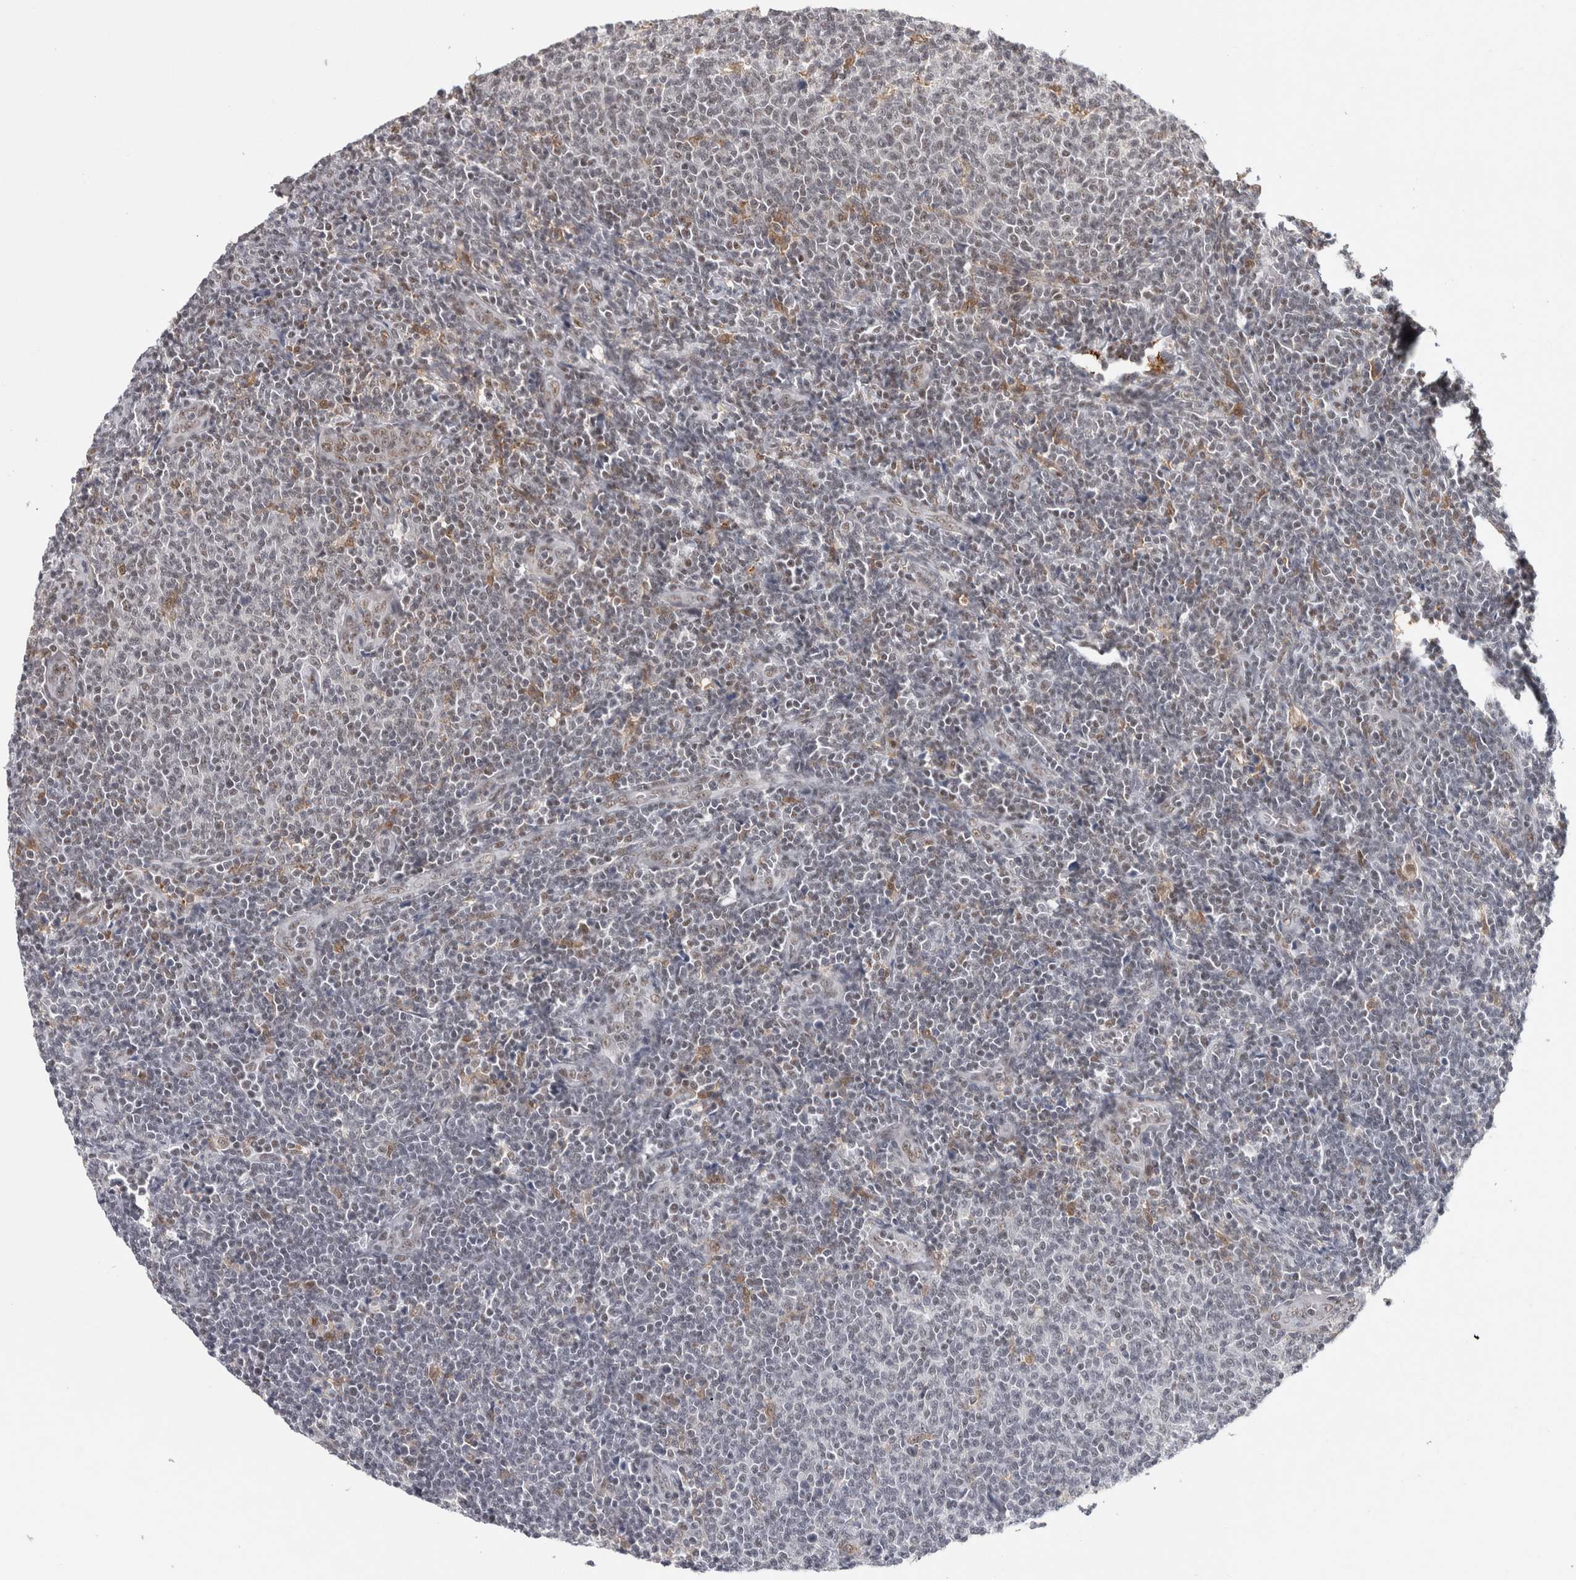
{"staining": {"intensity": "negative", "quantity": "none", "location": "none"}, "tissue": "lymphoma", "cell_type": "Tumor cells", "image_type": "cancer", "snomed": [{"axis": "morphology", "description": "Malignant lymphoma, non-Hodgkin's type, Low grade"}, {"axis": "topography", "description": "Lymph node"}], "caption": "An immunohistochemistry (IHC) photomicrograph of malignant lymphoma, non-Hodgkin's type (low-grade) is shown. There is no staining in tumor cells of malignant lymphoma, non-Hodgkin's type (low-grade).", "gene": "ZNF830", "patient": {"sex": "male", "age": 66}}